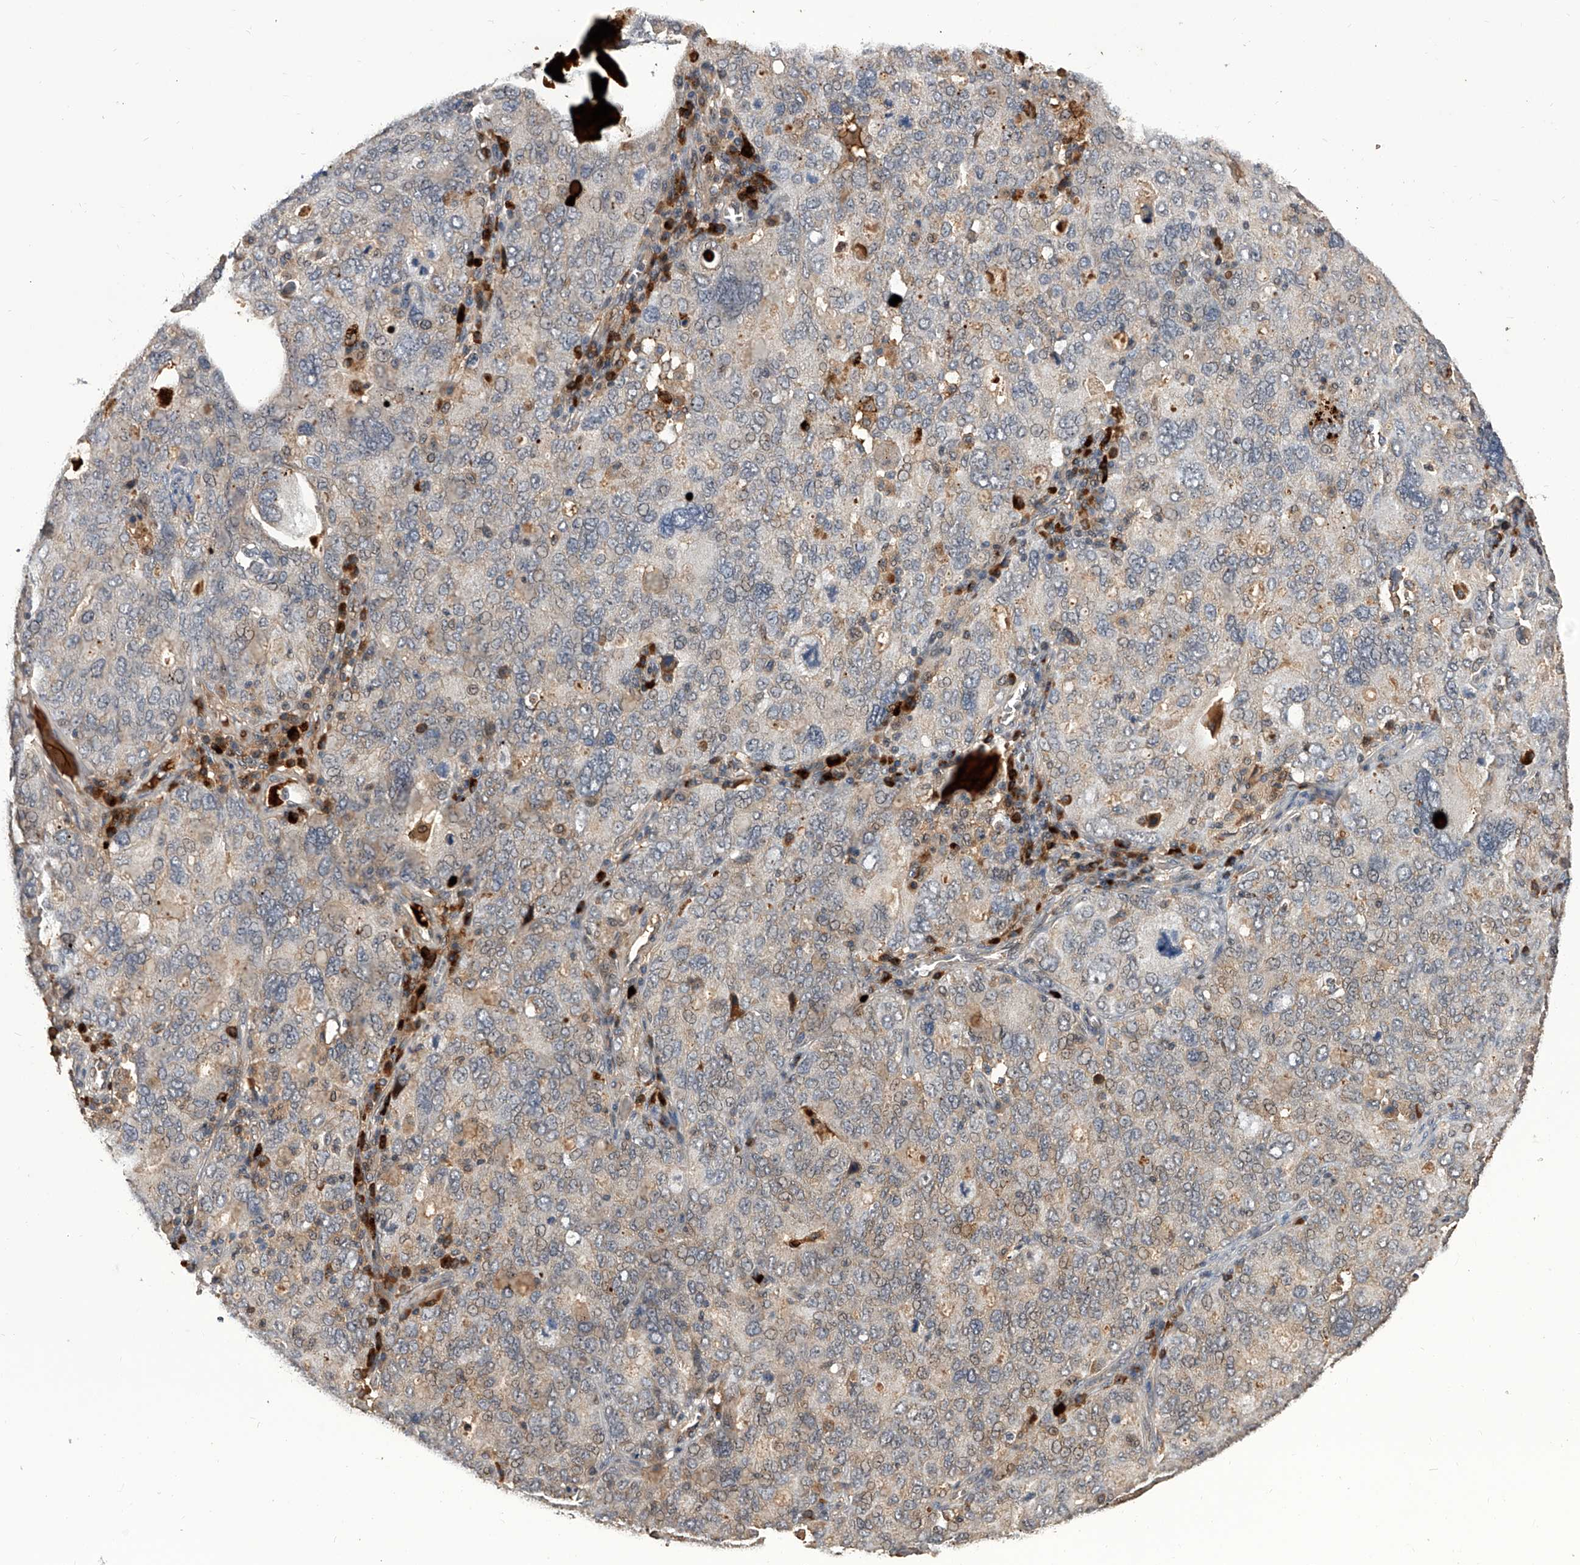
{"staining": {"intensity": "weak", "quantity": "25%-75%", "location": "cytoplasmic/membranous"}, "tissue": "ovarian cancer", "cell_type": "Tumor cells", "image_type": "cancer", "snomed": [{"axis": "morphology", "description": "Carcinoma, endometroid"}, {"axis": "topography", "description": "Ovary"}], "caption": "IHC image of human ovarian cancer stained for a protein (brown), which reveals low levels of weak cytoplasmic/membranous expression in about 25%-75% of tumor cells.", "gene": "CFAP410", "patient": {"sex": "female", "age": 62}}